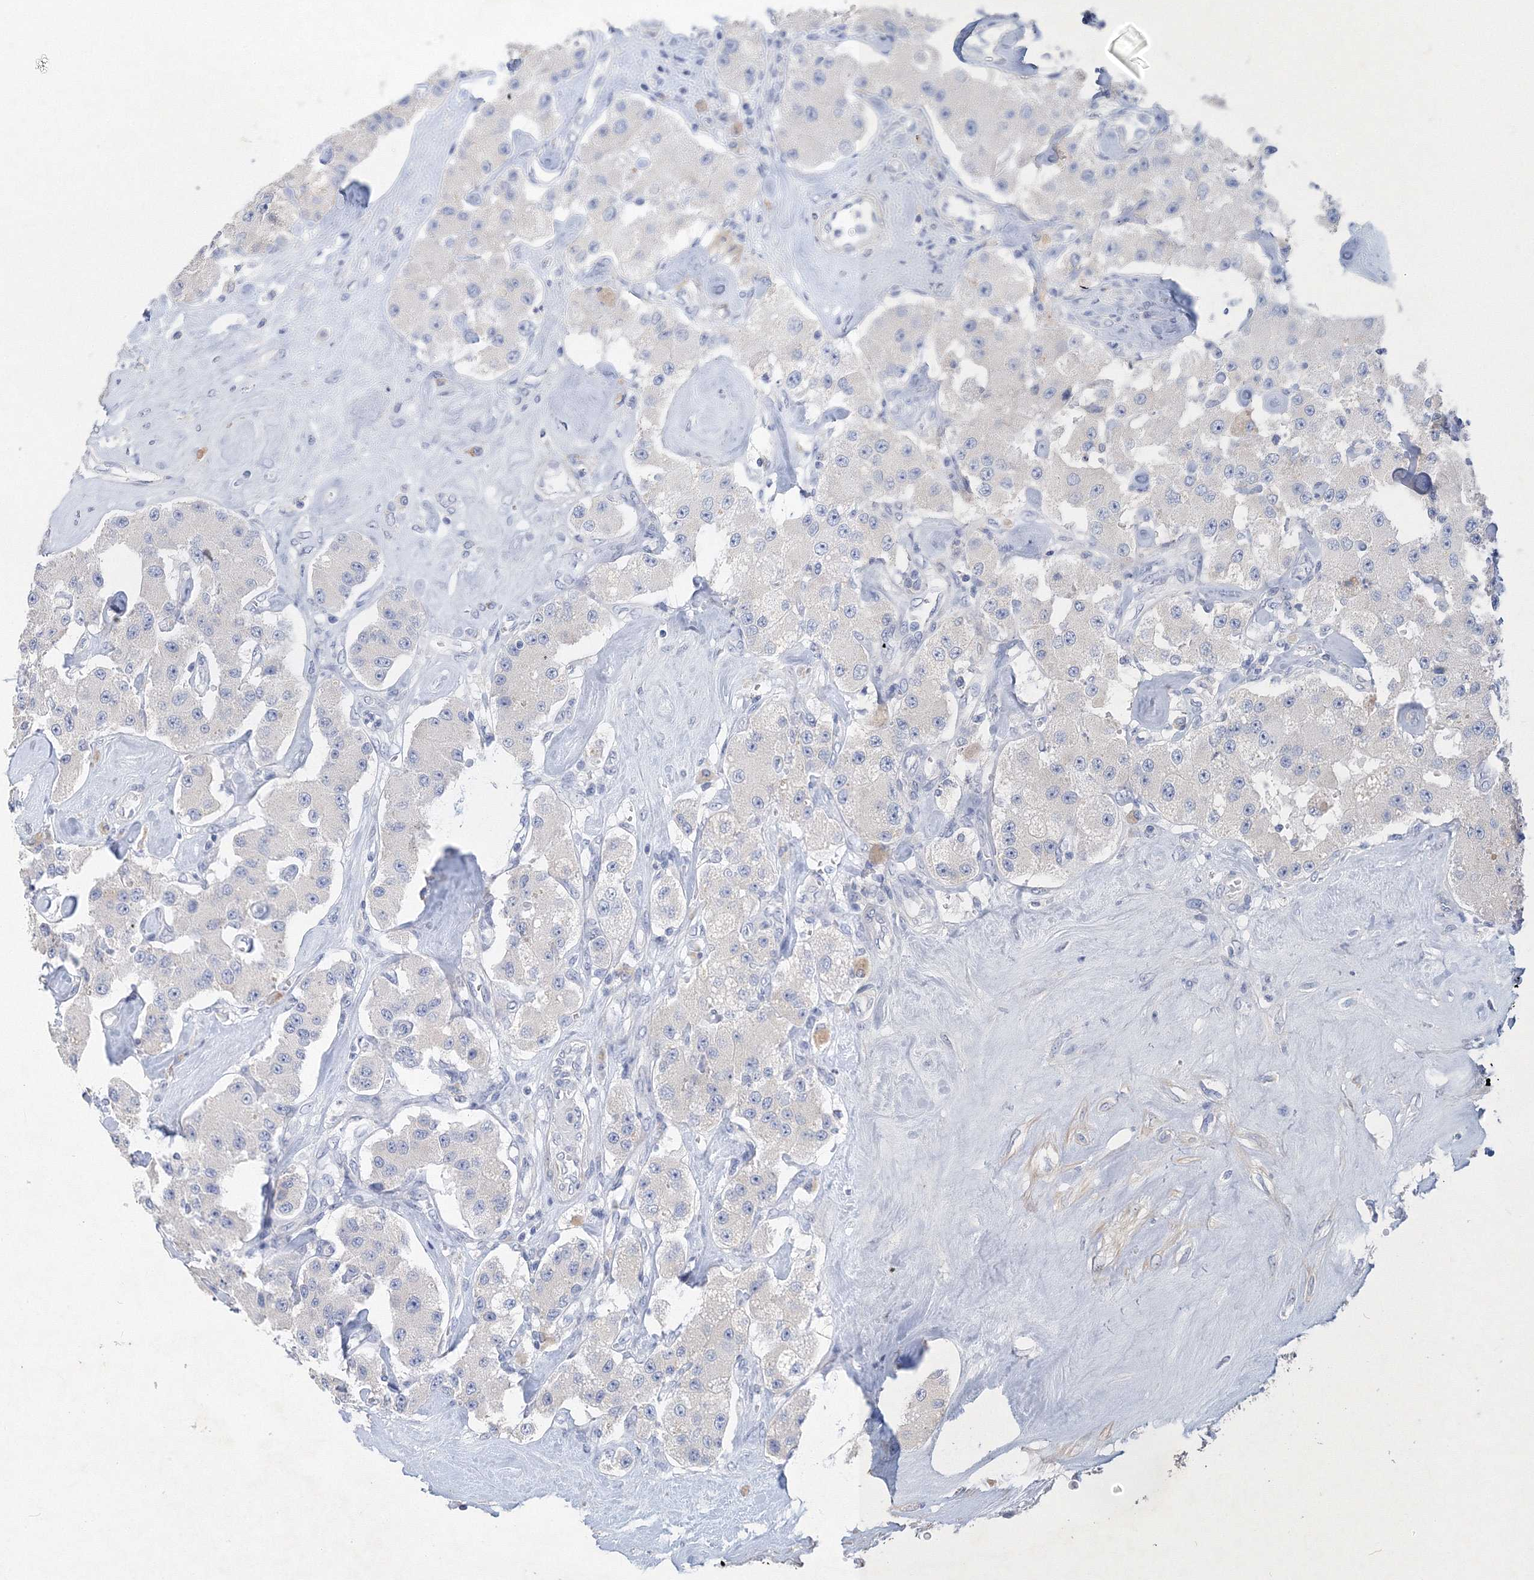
{"staining": {"intensity": "negative", "quantity": "none", "location": "none"}, "tissue": "carcinoid", "cell_type": "Tumor cells", "image_type": "cancer", "snomed": [{"axis": "morphology", "description": "Carcinoid, malignant, NOS"}, {"axis": "topography", "description": "Pancreas"}], "caption": "Carcinoid (malignant) stained for a protein using immunohistochemistry (IHC) shows no positivity tumor cells.", "gene": "OSBPL6", "patient": {"sex": "male", "age": 41}}